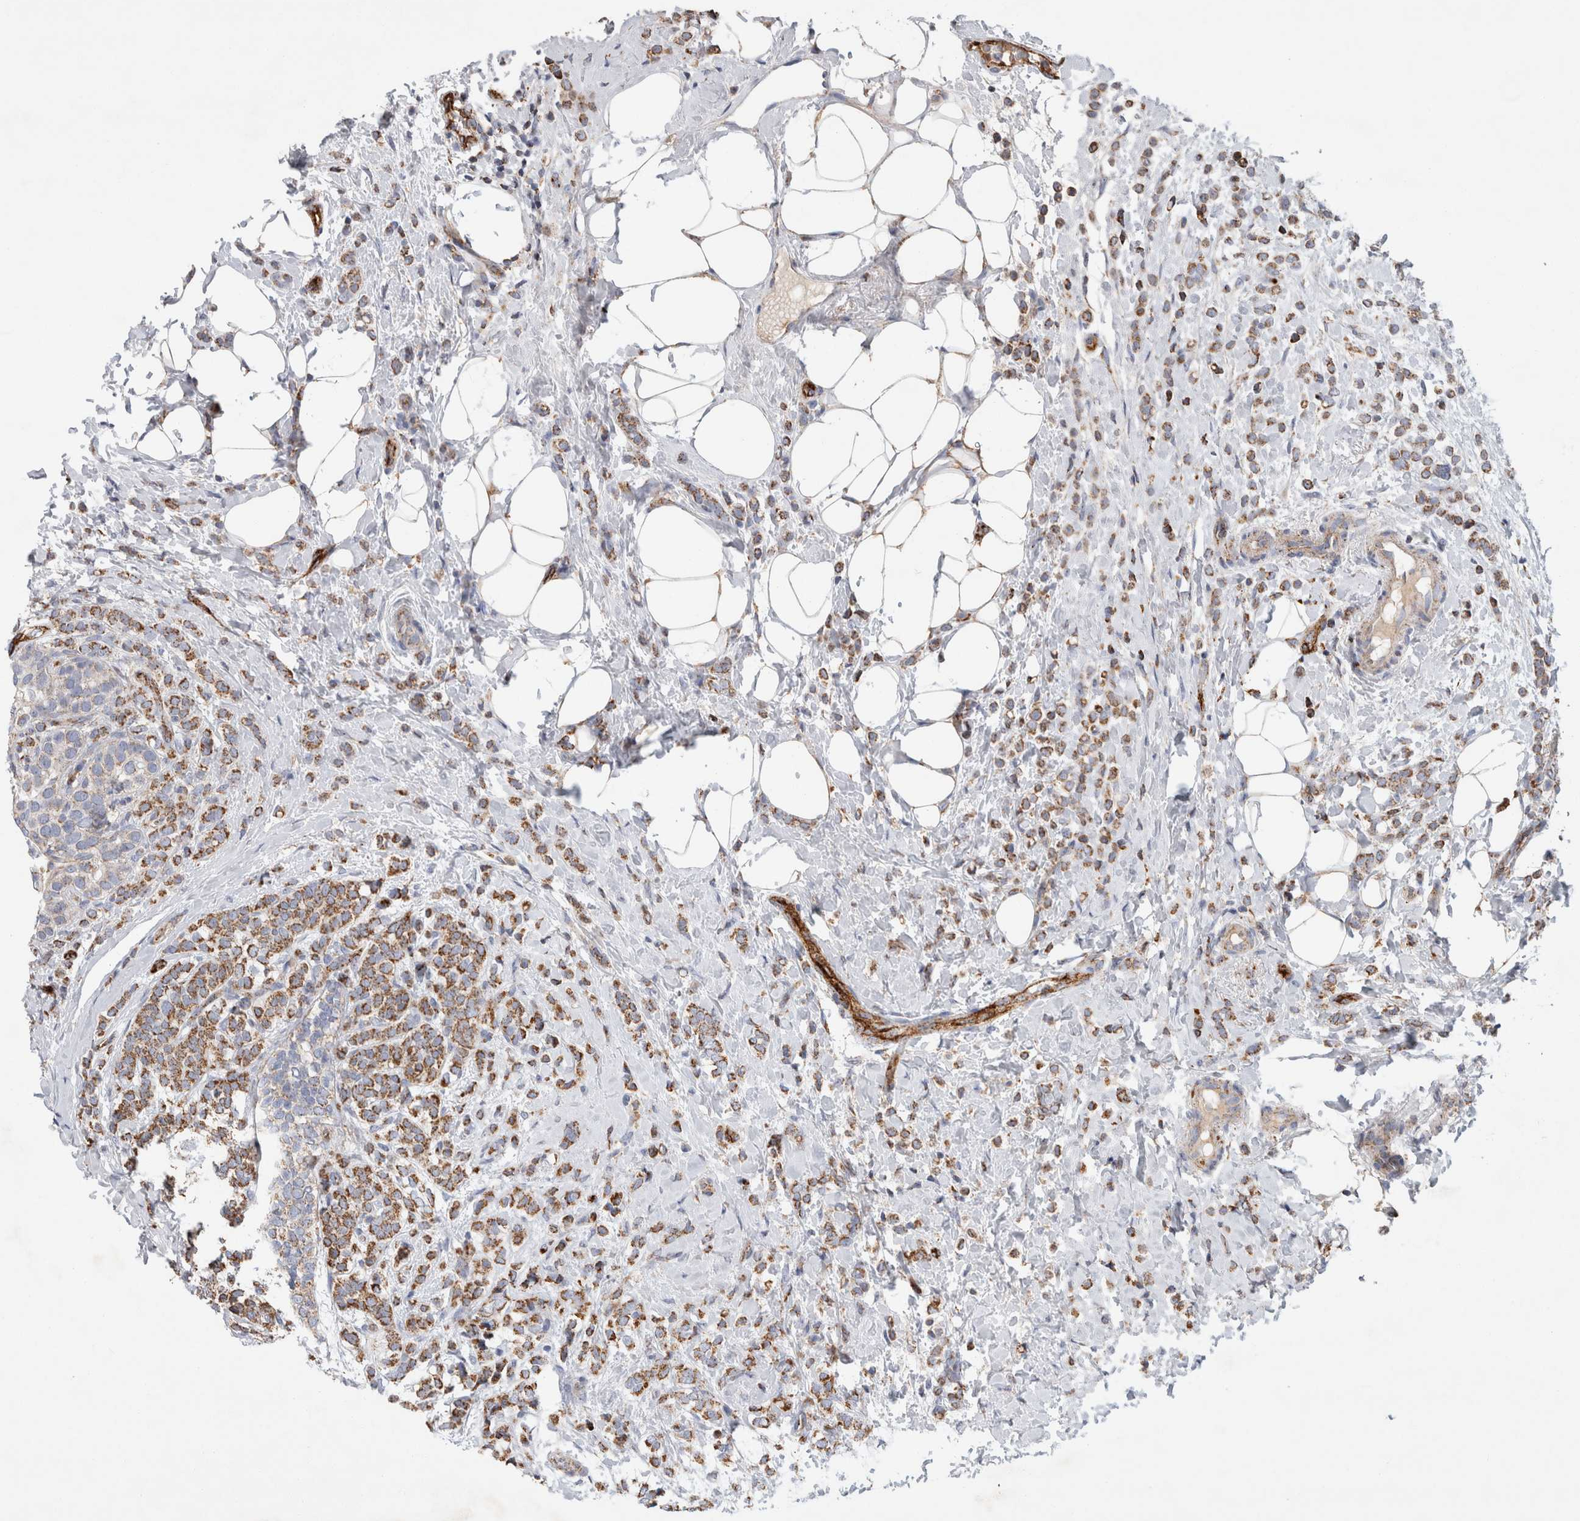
{"staining": {"intensity": "moderate", "quantity": ">75%", "location": "cytoplasmic/membranous"}, "tissue": "breast cancer", "cell_type": "Tumor cells", "image_type": "cancer", "snomed": [{"axis": "morphology", "description": "Lobular carcinoma"}, {"axis": "topography", "description": "Breast"}], "caption": "There is medium levels of moderate cytoplasmic/membranous staining in tumor cells of breast cancer (lobular carcinoma), as demonstrated by immunohistochemical staining (brown color).", "gene": "IARS2", "patient": {"sex": "female", "age": 50}}